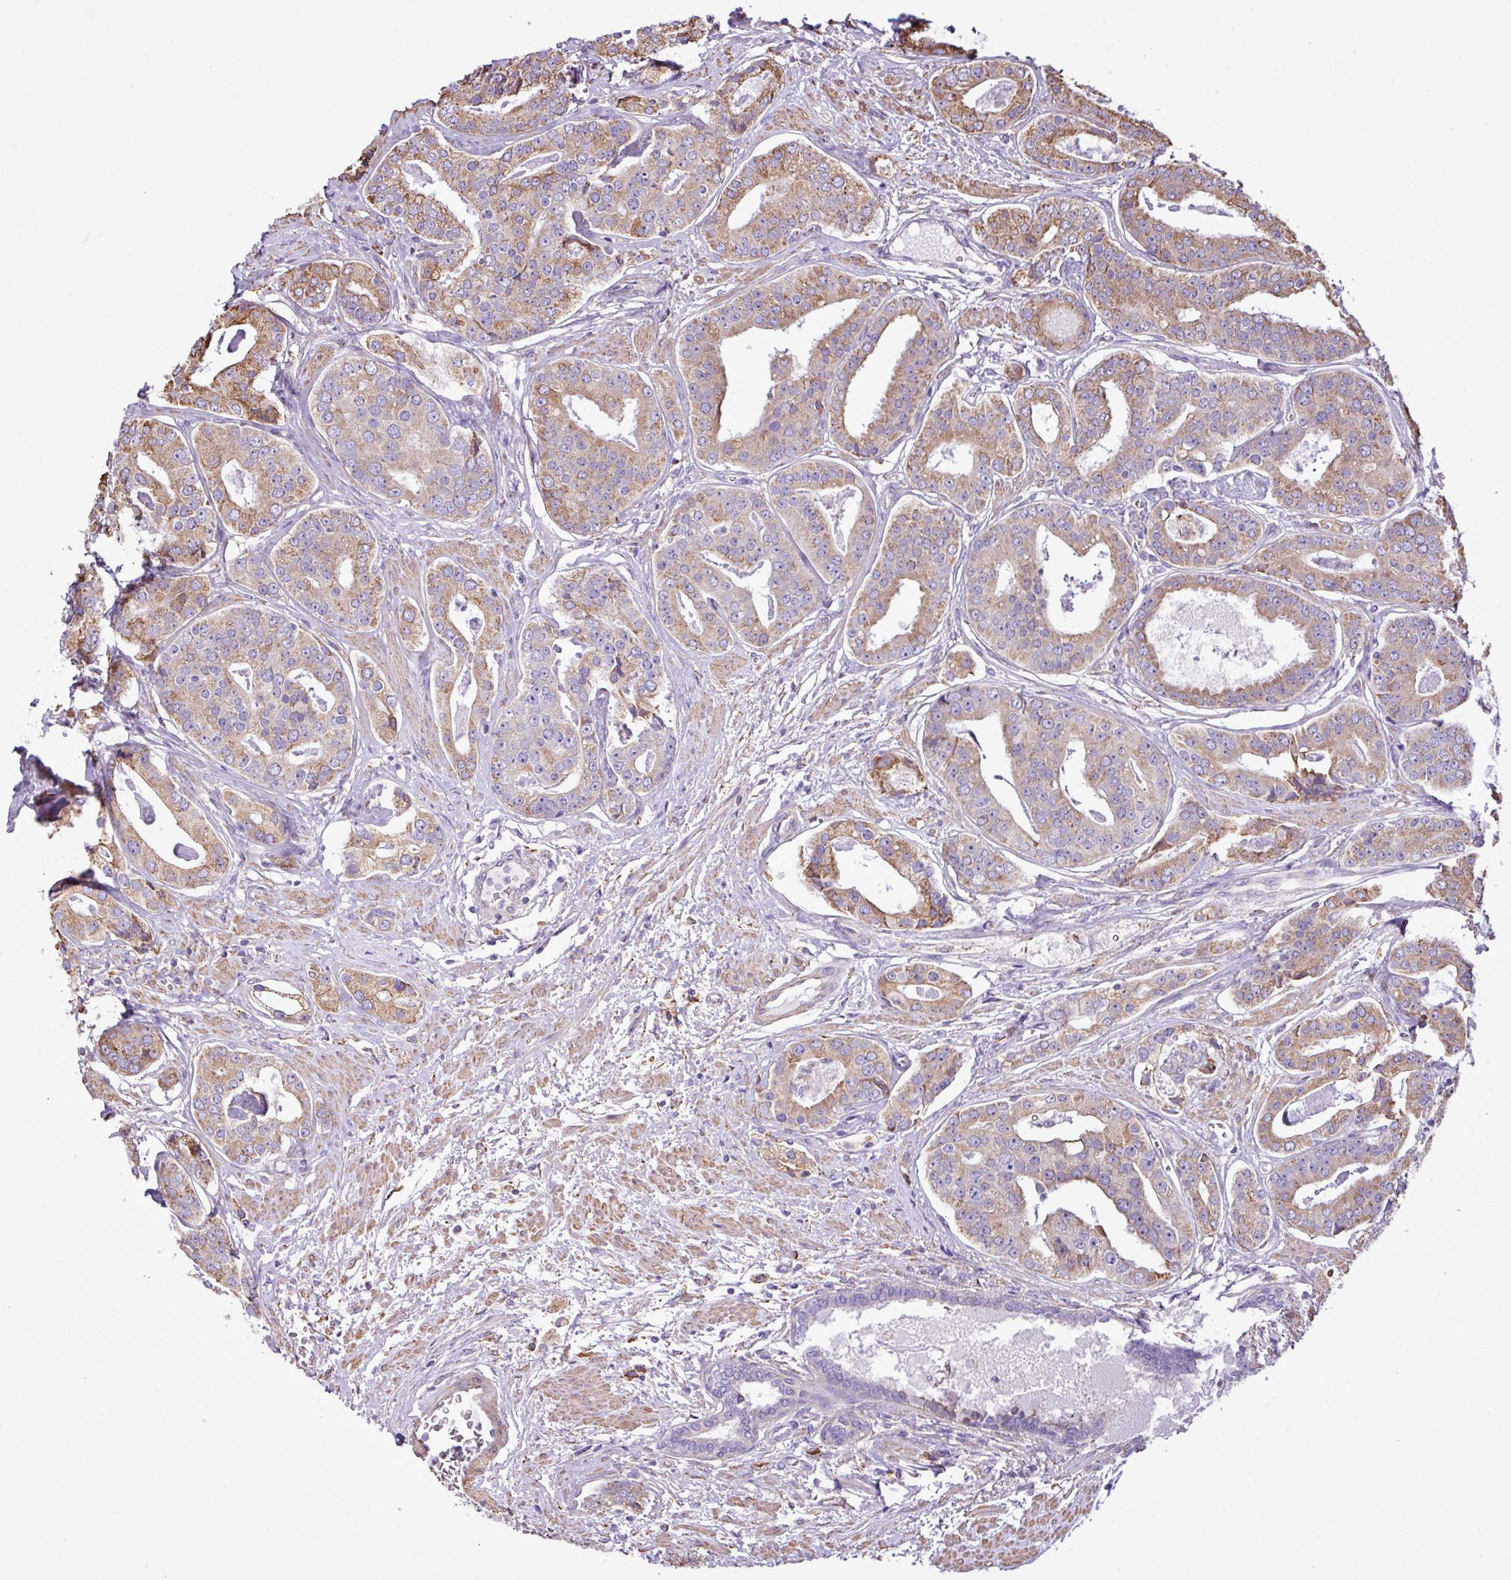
{"staining": {"intensity": "moderate", "quantity": "25%-75%", "location": "cytoplasmic/membranous"}, "tissue": "prostate cancer", "cell_type": "Tumor cells", "image_type": "cancer", "snomed": [{"axis": "morphology", "description": "Adenocarcinoma, High grade"}, {"axis": "topography", "description": "Prostate"}], "caption": "Tumor cells display medium levels of moderate cytoplasmic/membranous expression in approximately 25%-75% of cells in human prostate cancer. The staining is performed using DAB (3,3'-diaminobenzidine) brown chromogen to label protein expression. The nuclei are counter-stained blue using hematoxylin.", "gene": "ZSCAN5A", "patient": {"sex": "male", "age": 71}}